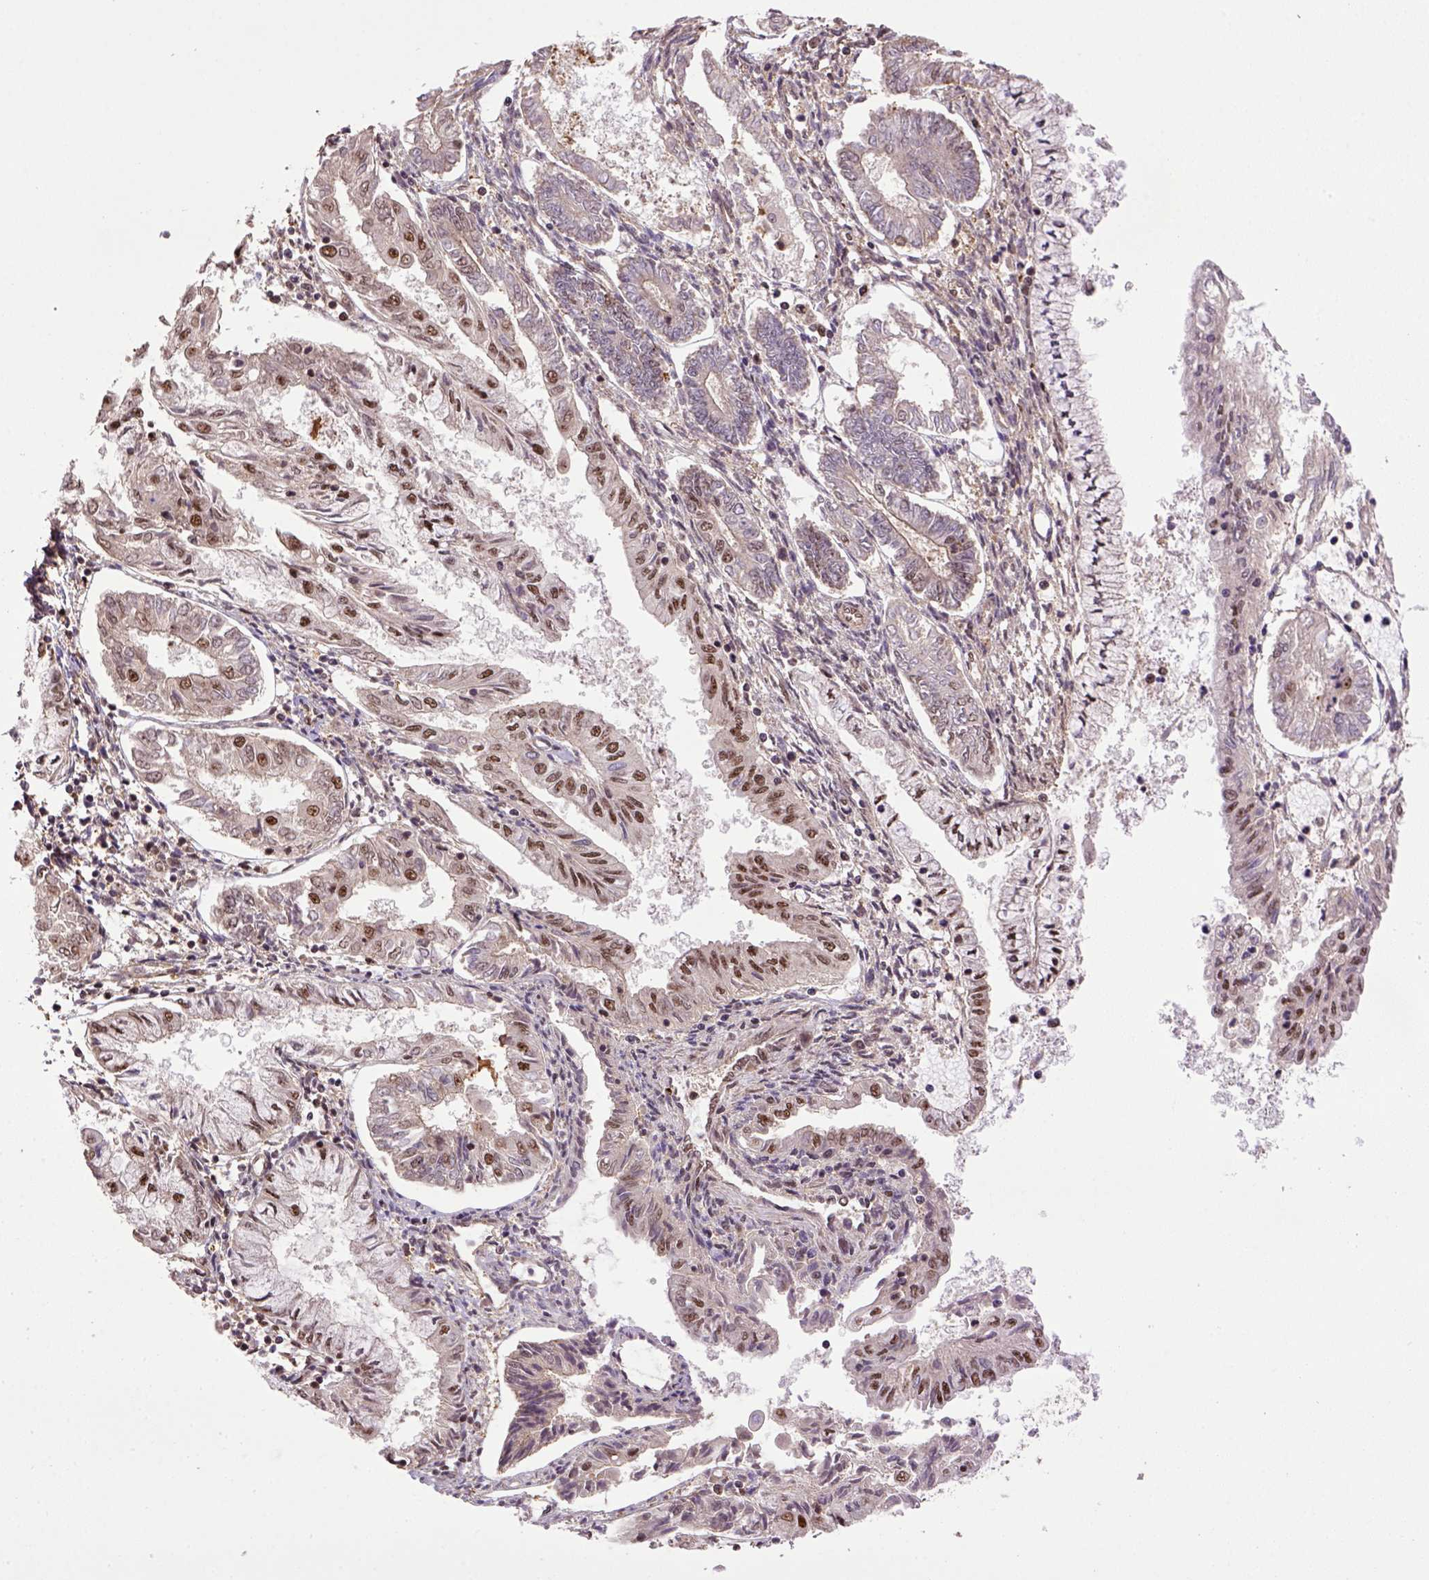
{"staining": {"intensity": "moderate", "quantity": ">75%", "location": "nuclear"}, "tissue": "endometrial cancer", "cell_type": "Tumor cells", "image_type": "cancer", "snomed": [{"axis": "morphology", "description": "Adenocarcinoma, NOS"}, {"axis": "topography", "description": "Endometrium"}], "caption": "Human adenocarcinoma (endometrial) stained with a brown dye exhibits moderate nuclear positive staining in about >75% of tumor cells.", "gene": "PPIG", "patient": {"sex": "female", "age": 68}}